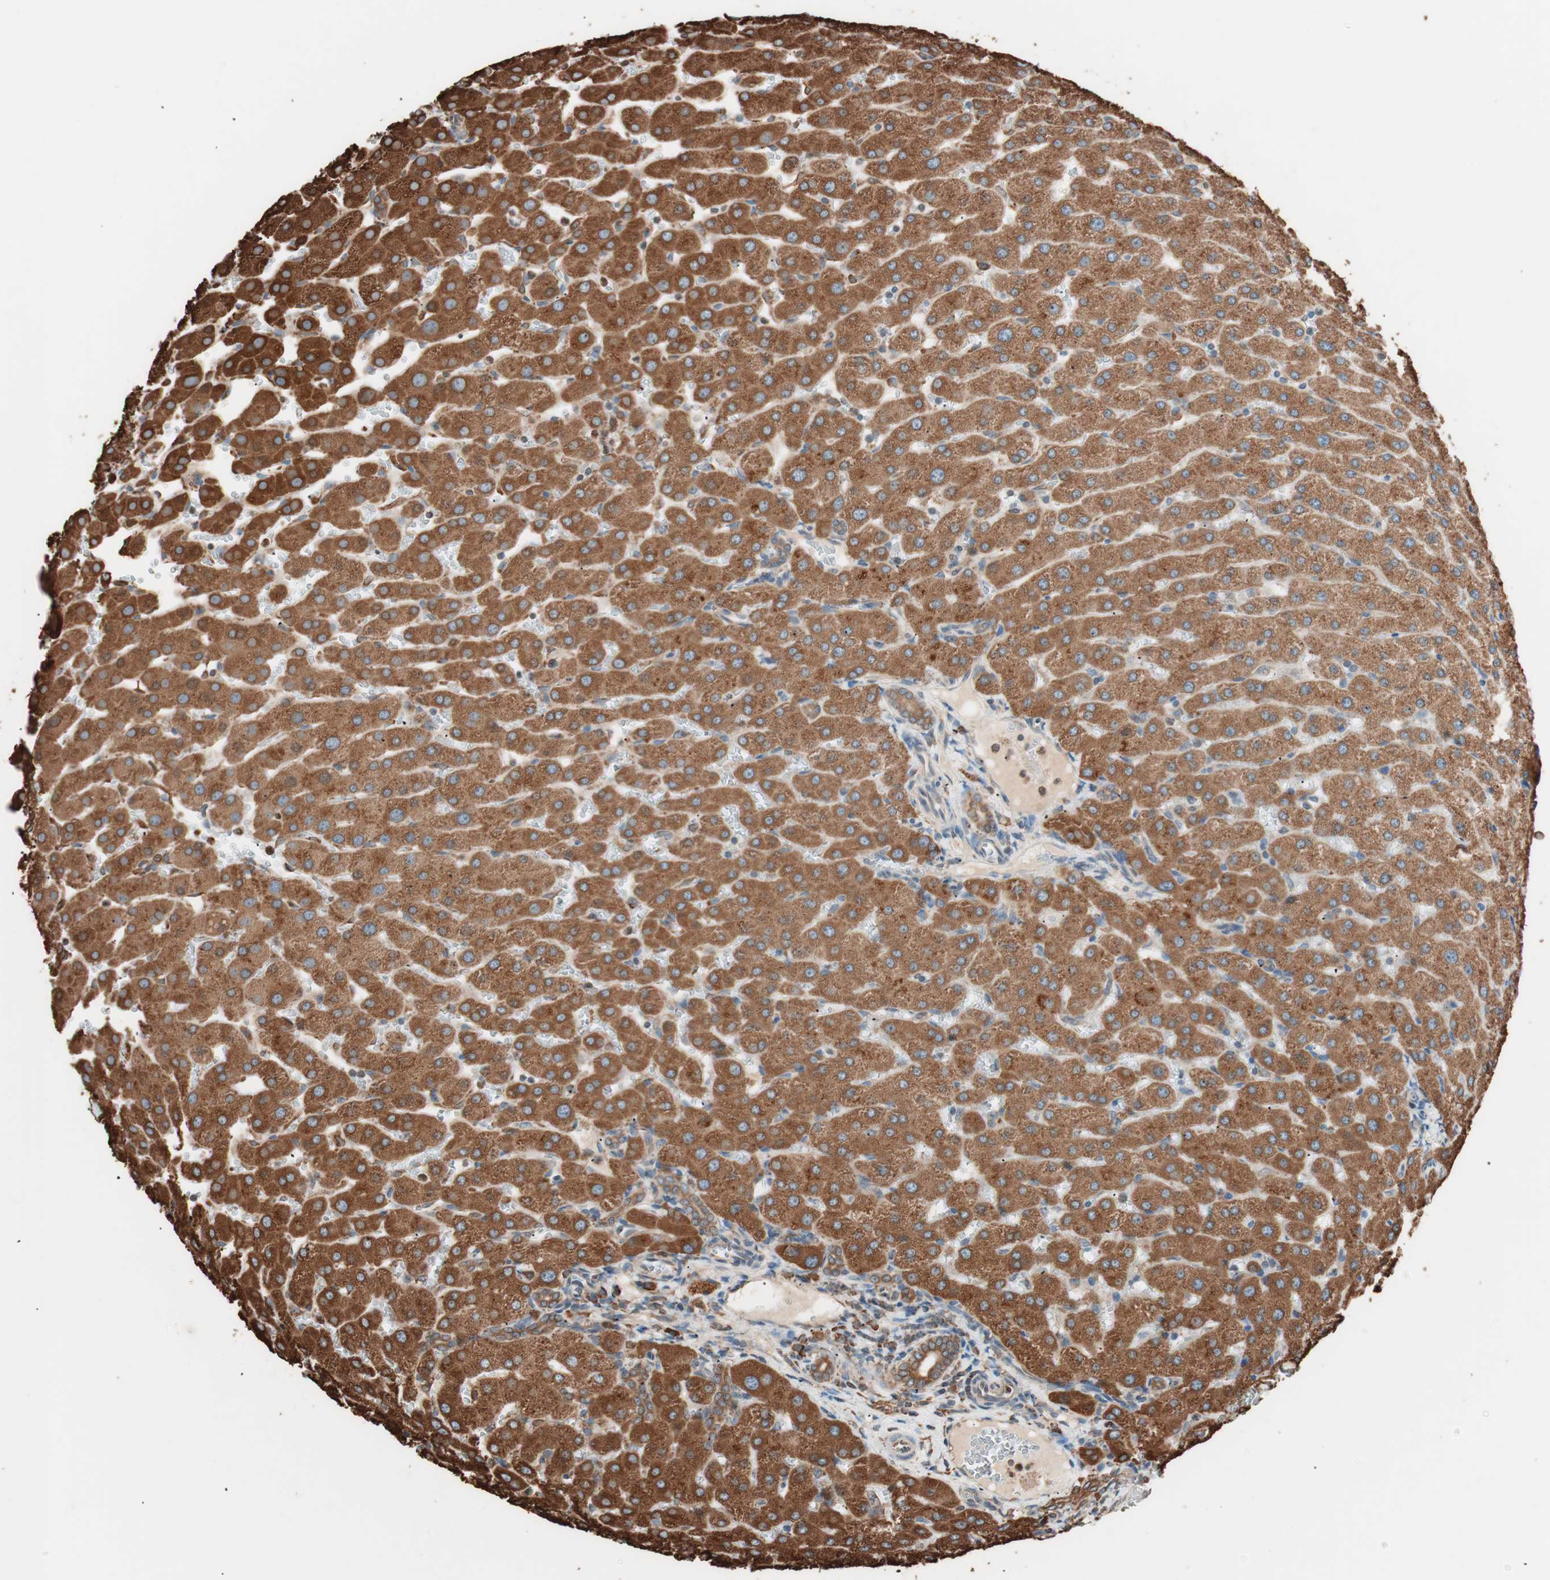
{"staining": {"intensity": "moderate", "quantity": ">75%", "location": "cytoplasmic/membranous"}, "tissue": "liver", "cell_type": "Cholangiocytes", "image_type": "normal", "snomed": [{"axis": "morphology", "description": "Normal tissue, NOS"}, {"axis": "morphology", "description": "Fibrosis, NOS"}, {"axis": "topography", "description": "Liver"}], "caption": "A brown stain labels moderate cytoplasmic/membranous staining of a protein in cholangiocytes of unremarkable liver. The staining was performed using DAB (3,3'-diaminobenzidine) to visualize the protein expression in brown, while the nuclei were stained in blue with hematoxylin (Magnification: 20x).", "gene": "VEGFA", "patient": {"sex": "female", "age": 29}}